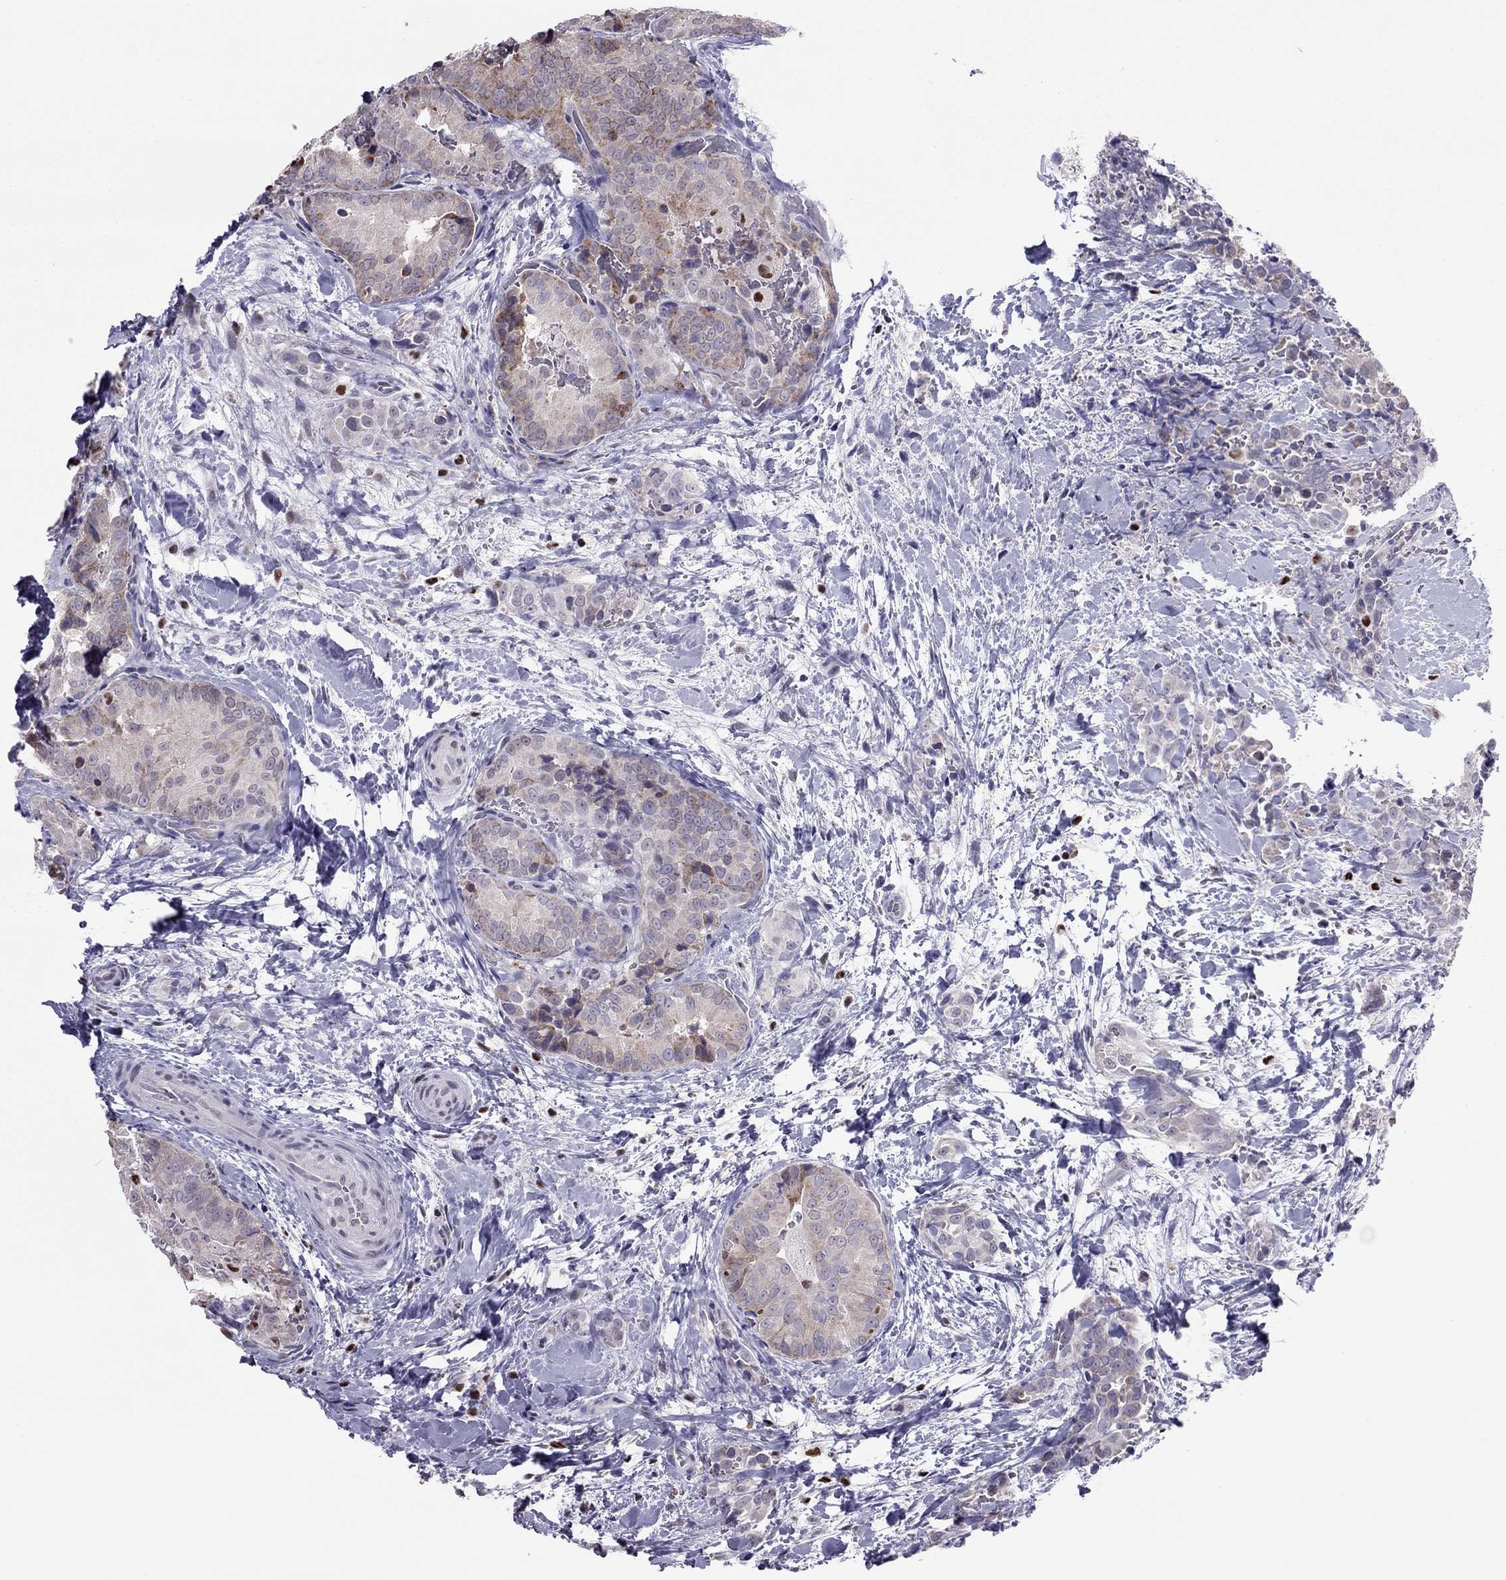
{"staining": {"intensity": "moderate", "quantity": "25%-75%", "location": "cytoplasmic/membranous"}, "tissue": "thyroid cancer", "cell_type": "Tumor cells", "image_type": "cancer", "snomed": [{"axis": "morphology", "description": "Papillary adenocarcinoma, NOS"}, {"axis": "topography", "description": "Thyroid gland"}], "caption": "IHC micrograph of thyroid cancer (papillary adenocarcinoma) stained for a protein (brown), which shows medium levels of moderate cytoplasmic/membranous expression in about 25%-75% of tumor cells.", "gene": "SPINT3", "patient": {"sex": "male", "age": 61}}